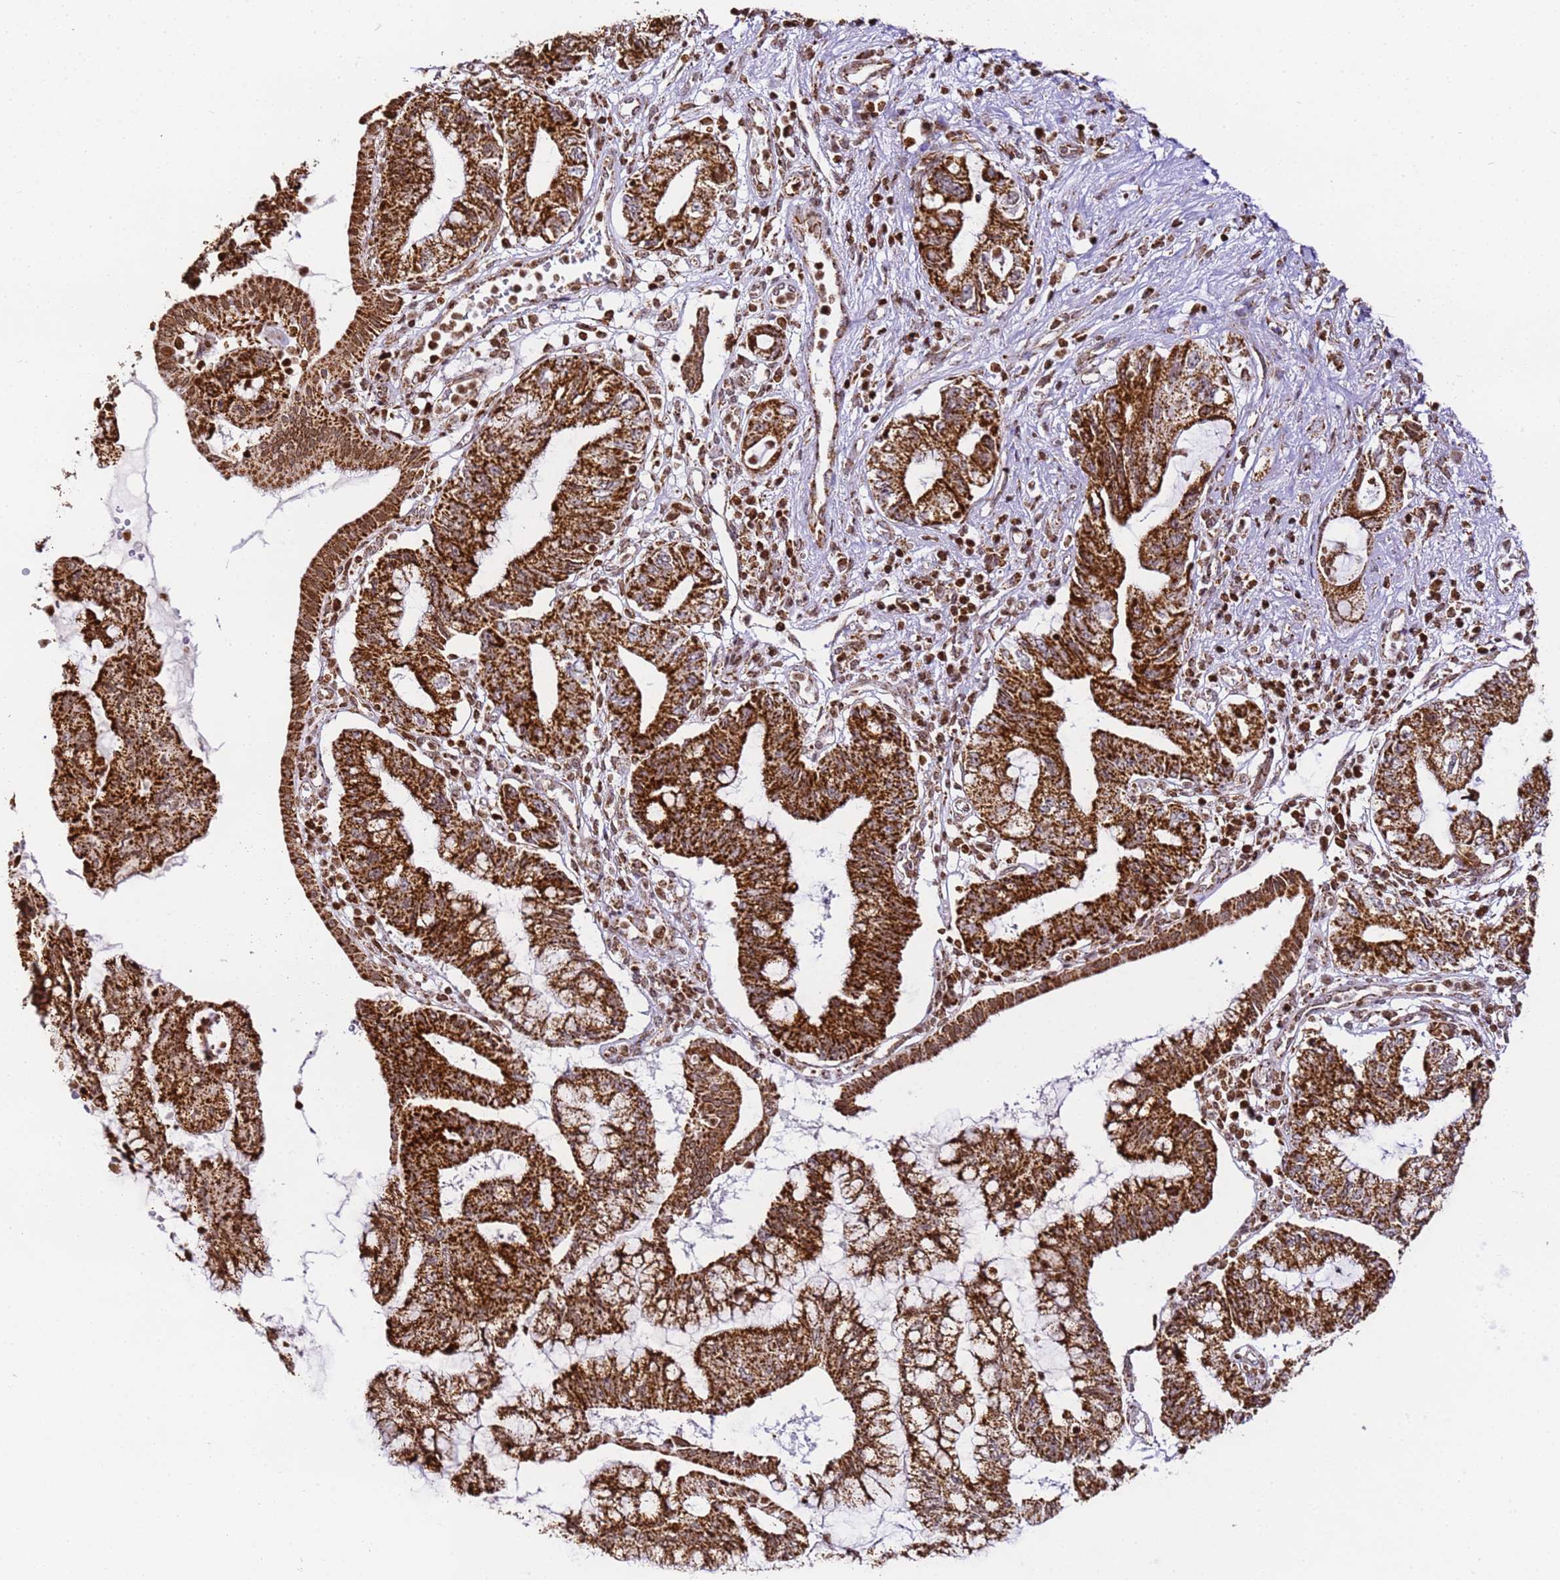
{"staining": {"intensity": "strong", "quantity": ">75%", "location": "cytoplasmic/membranous"}, "tissue": "pancreatic cancer", "cell_type": "Tumor cells", "image_type": "cancer", "snomed": [{"axis": "morphology", "description": "Adenocarcinoma, NOS"}, {"axis": "topography", "description": "Pancreas"}], "caption": "The immunohistochemical stain labels strong cytoplasmic/membranous expression in tumor cells of pancreatic adenocarcinoma tissue. (DAB (3,3'-diaminobenzidine) = brown stain, brightfield microscopy at high magnification).", "gene": "HSPE1", "patient": {"sex": "female", "age": 73}}